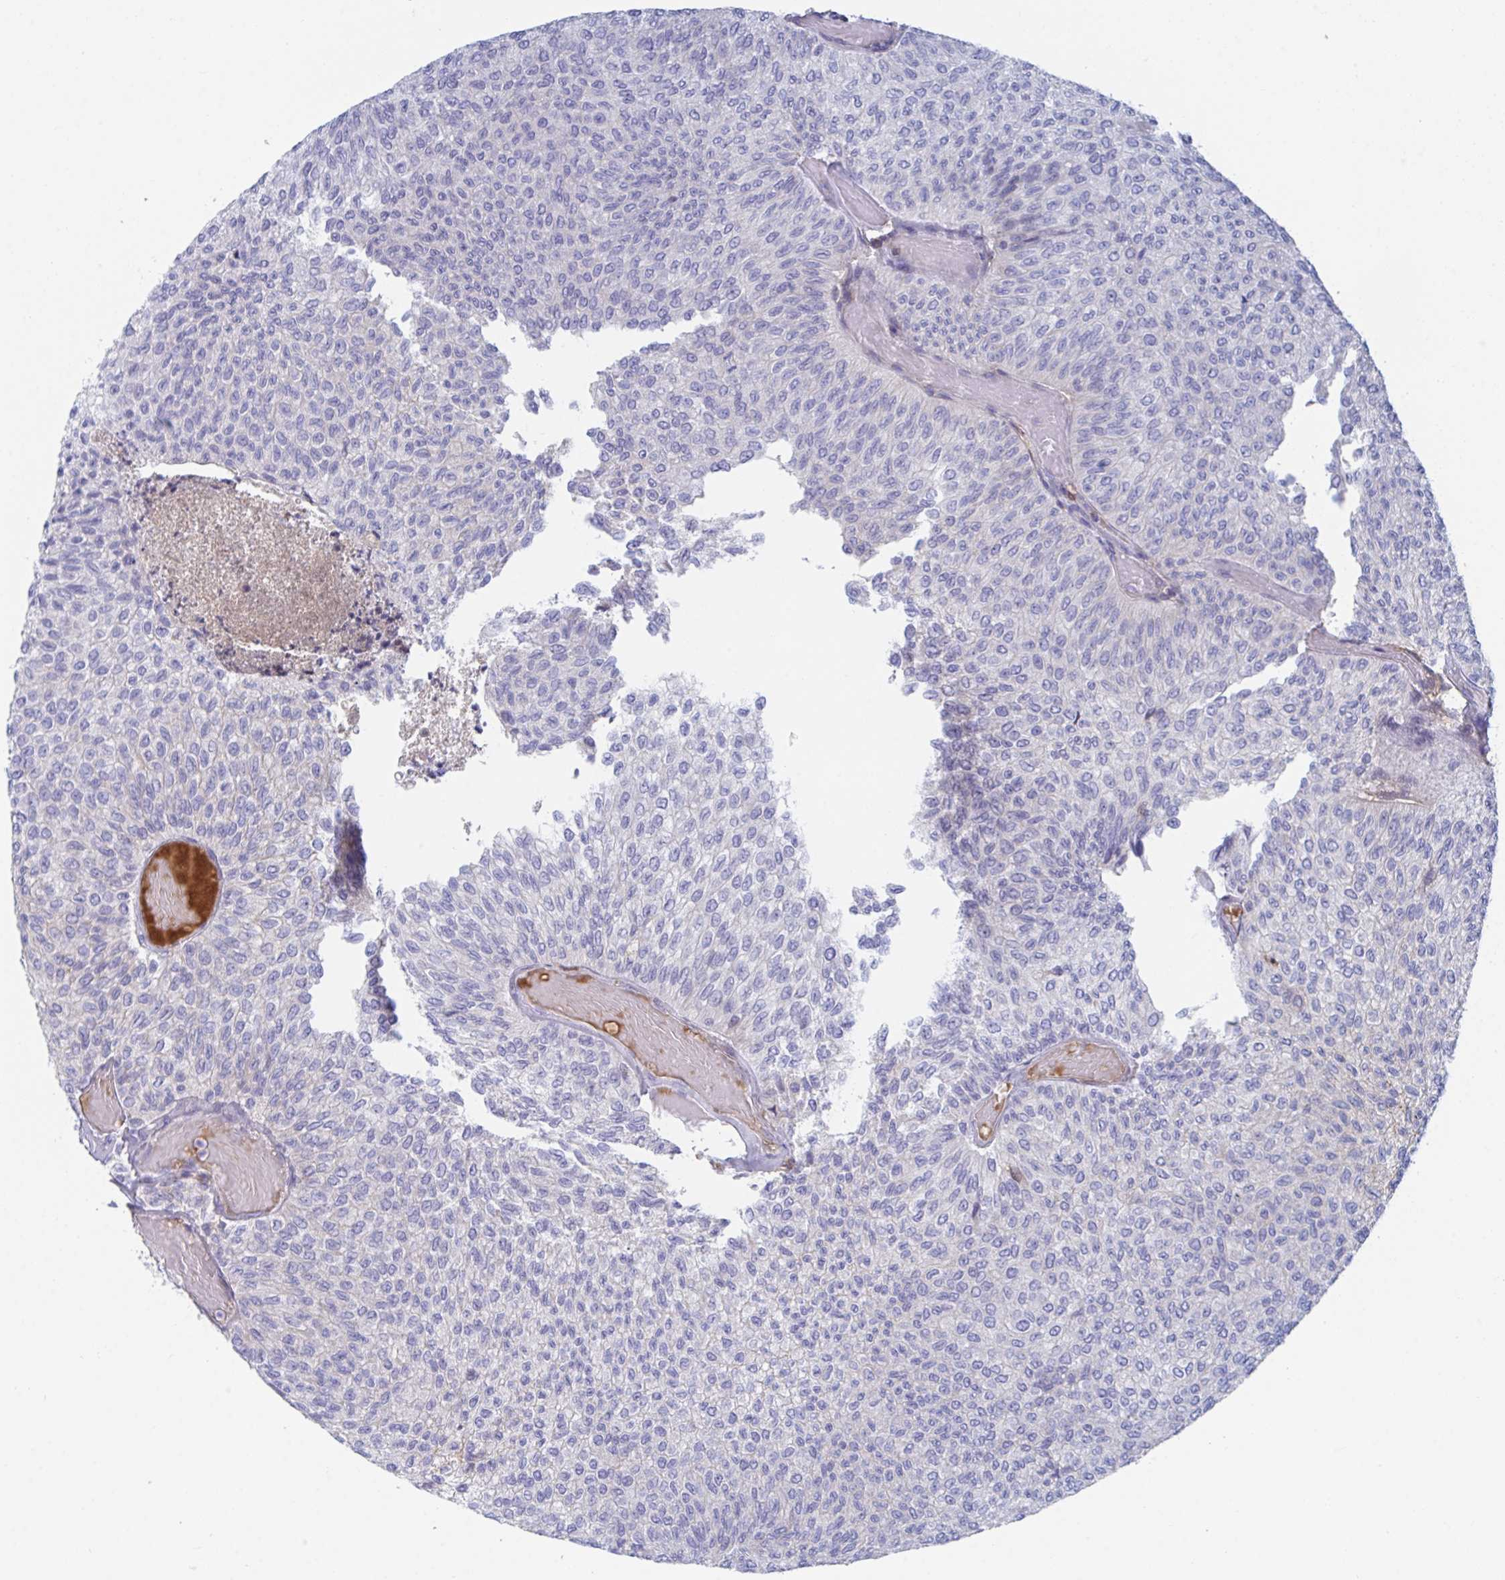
{"staining": {"intensity": "negative", "quantity": "none", "location": "none"}, "tissue": "urothelial cancer", "cell_type": "Tumor cells", "image_type": "cancer", "snomed": [{"axis": "morphology", "description": "Urothelial carcinoma, Low grade"}, {"axis": "topography", "description": "Urinary bladder"}], "caption": "A histopathology image of urothelial cancer stained for a protein exhibits no brown staining in tumor cells.", "gene": "TNFAIP6", "patient": {"sex": "male", "age": 78}}